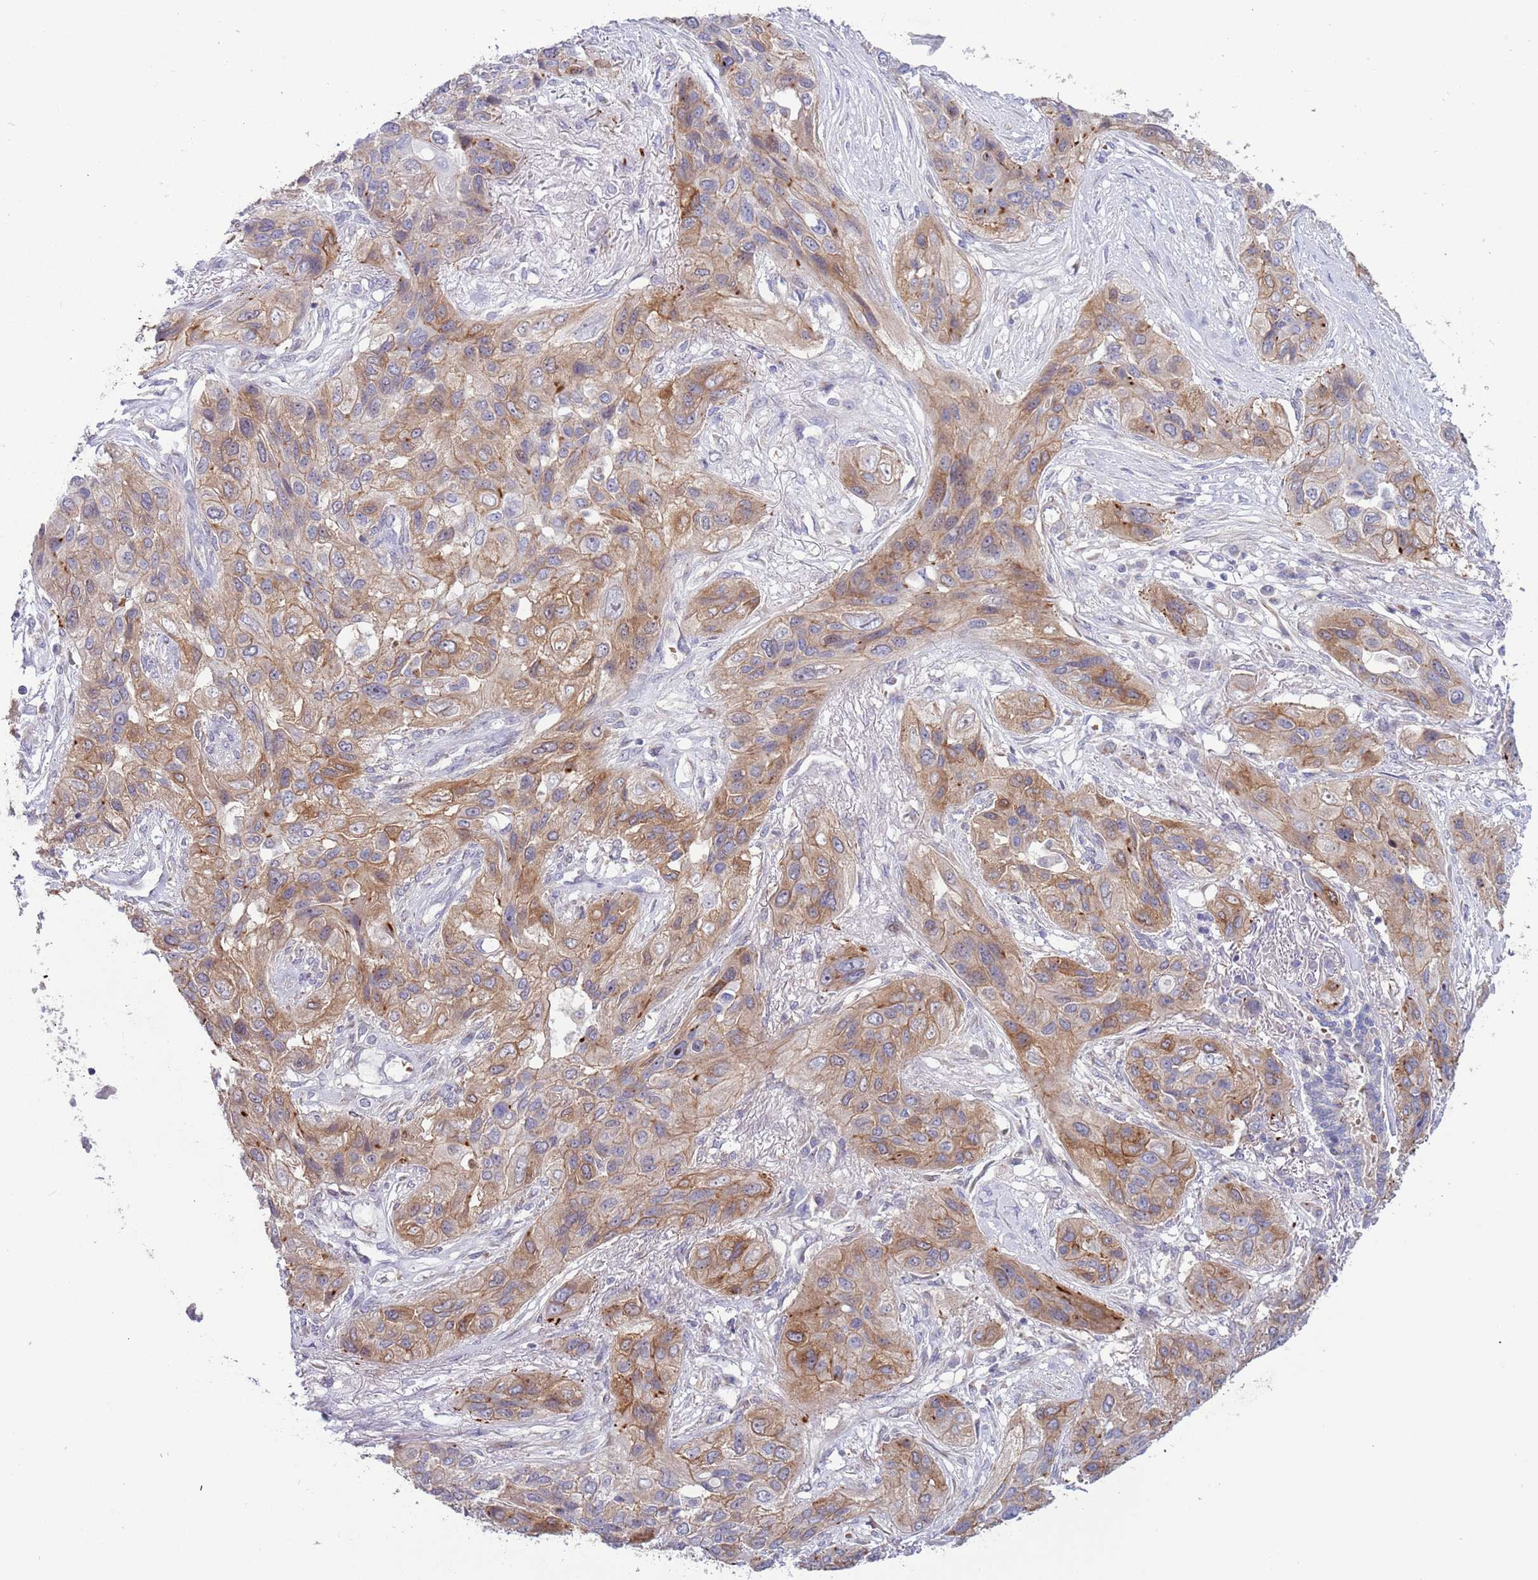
{"staining": {"intensity": "moderate", "quantity": "<25%", "location": "cytoplasmic/membranous"}, "tissue": "lung cancer", "cell_type": "Tumor cells", "image_type": "cancer", "snomed": [{"axis": "morphology", "description": "Squamous cell carcinoma, NOS"}, {"axis": "topography", "description": "Lung"}], "caption": "Immunohistochemistry (IHC) of human squamous cell carcinoma (lung) shows low levels of moderate cytoplasmic/membranous staining in about <25% of tumor cells.", "gene": "ITGB6", "patient": {"sex": "female", "age": 70}}